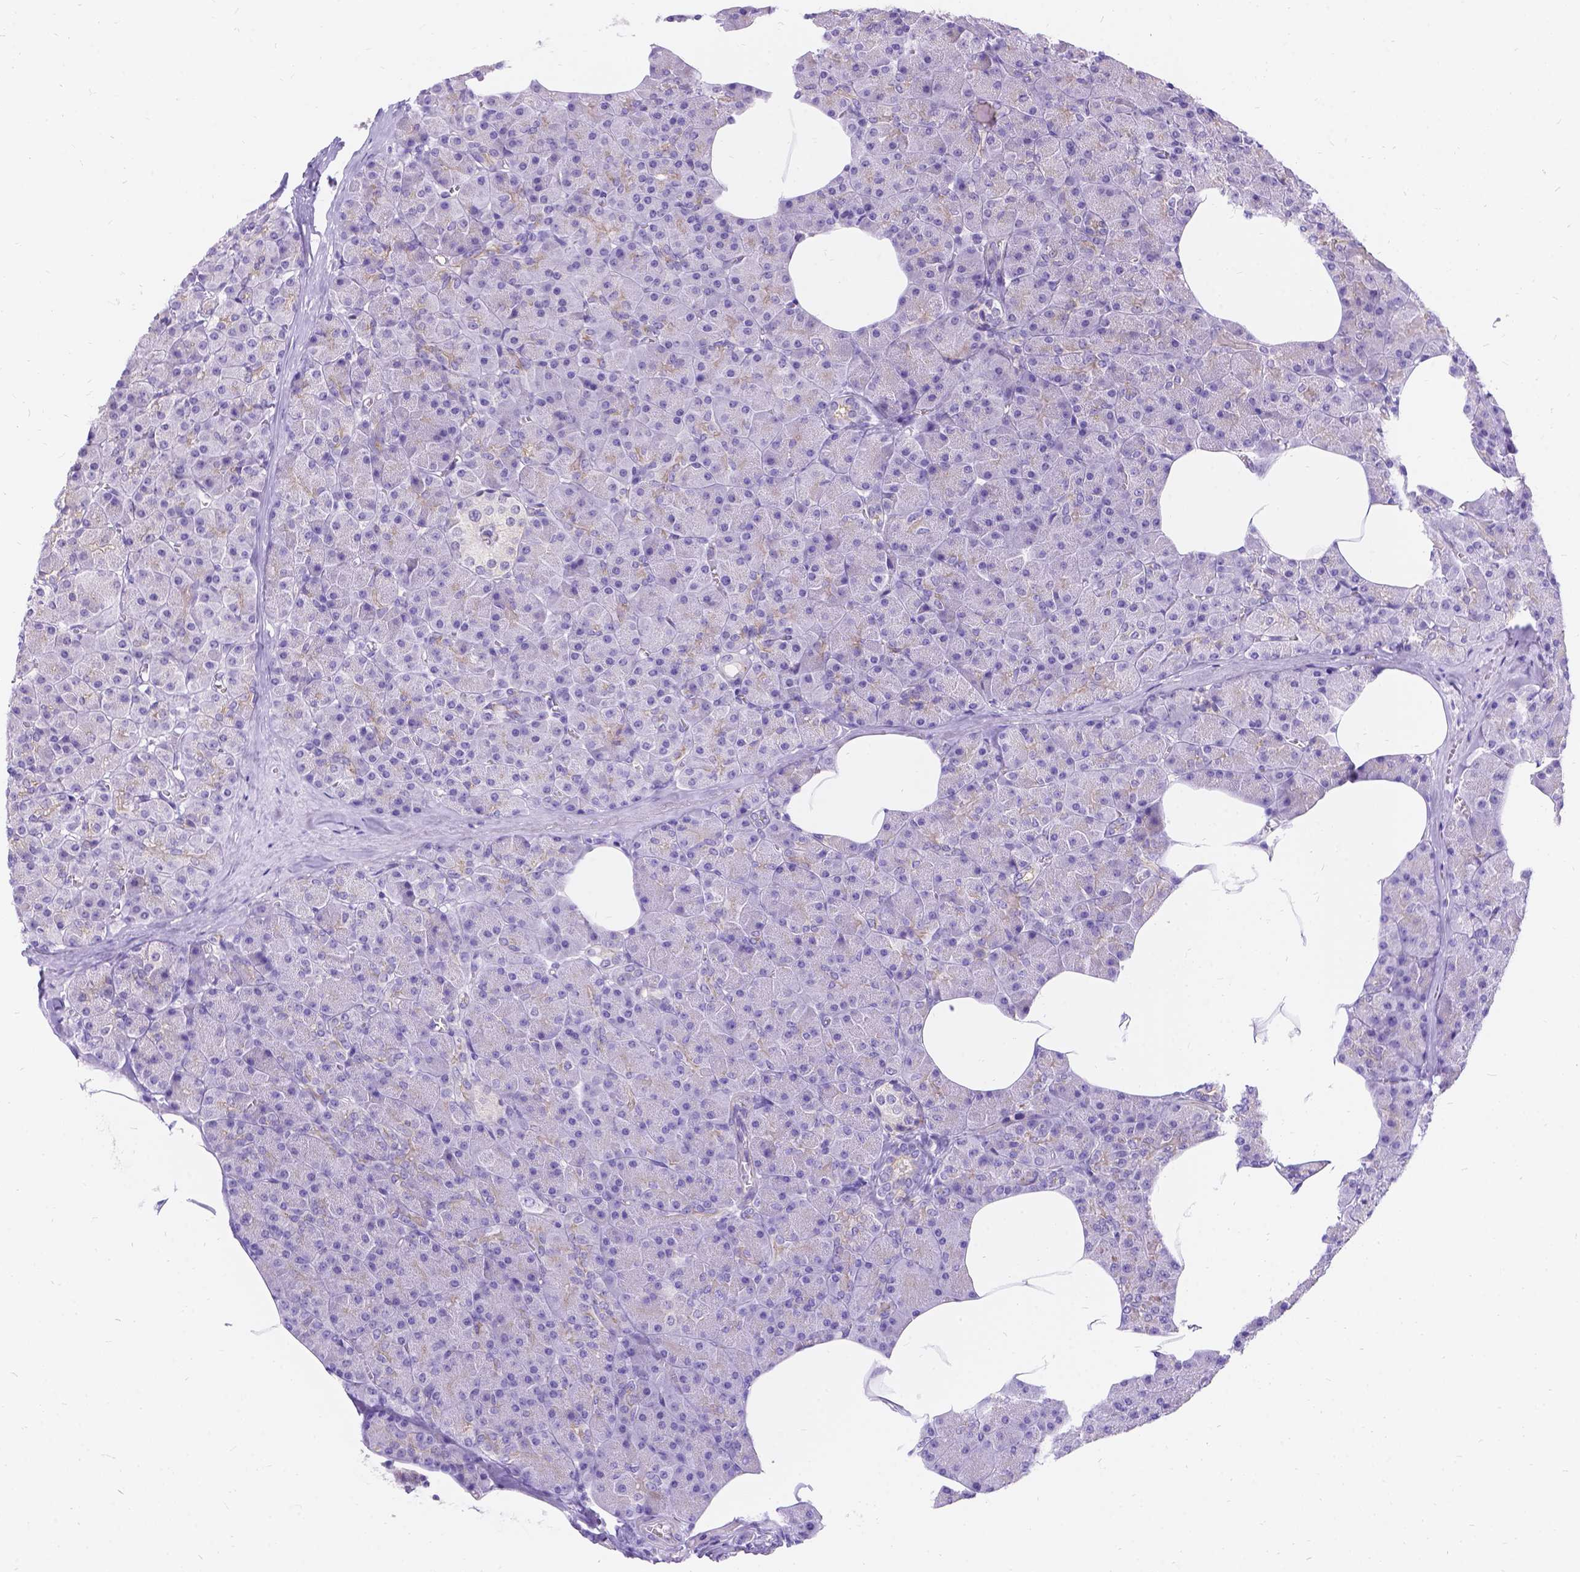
{"staining": {"intensity": "negative", "quantity": "none", "location": "none"}, "tissue": "pancreas", "cell_type": "Exocrine glandular cells", "image_type": "normal", "snomed": [{"axis": "morphology", "description": "Normal tissue, NOS"}, {"axis": "topography", "description": "Pancreas"}], "caption": "Immunohistochemistry micrograph of normal human pancreas stained for a protein (brown), which shows no staining in exocrine glandular cells. The staining is performed using DAB (3,3'-diaminobenzidine) brown chromogen with nuclei counter-stained in using hematoxylin.", "gene": "PALS1", "patient": {"sex": "female", "age": 45}}